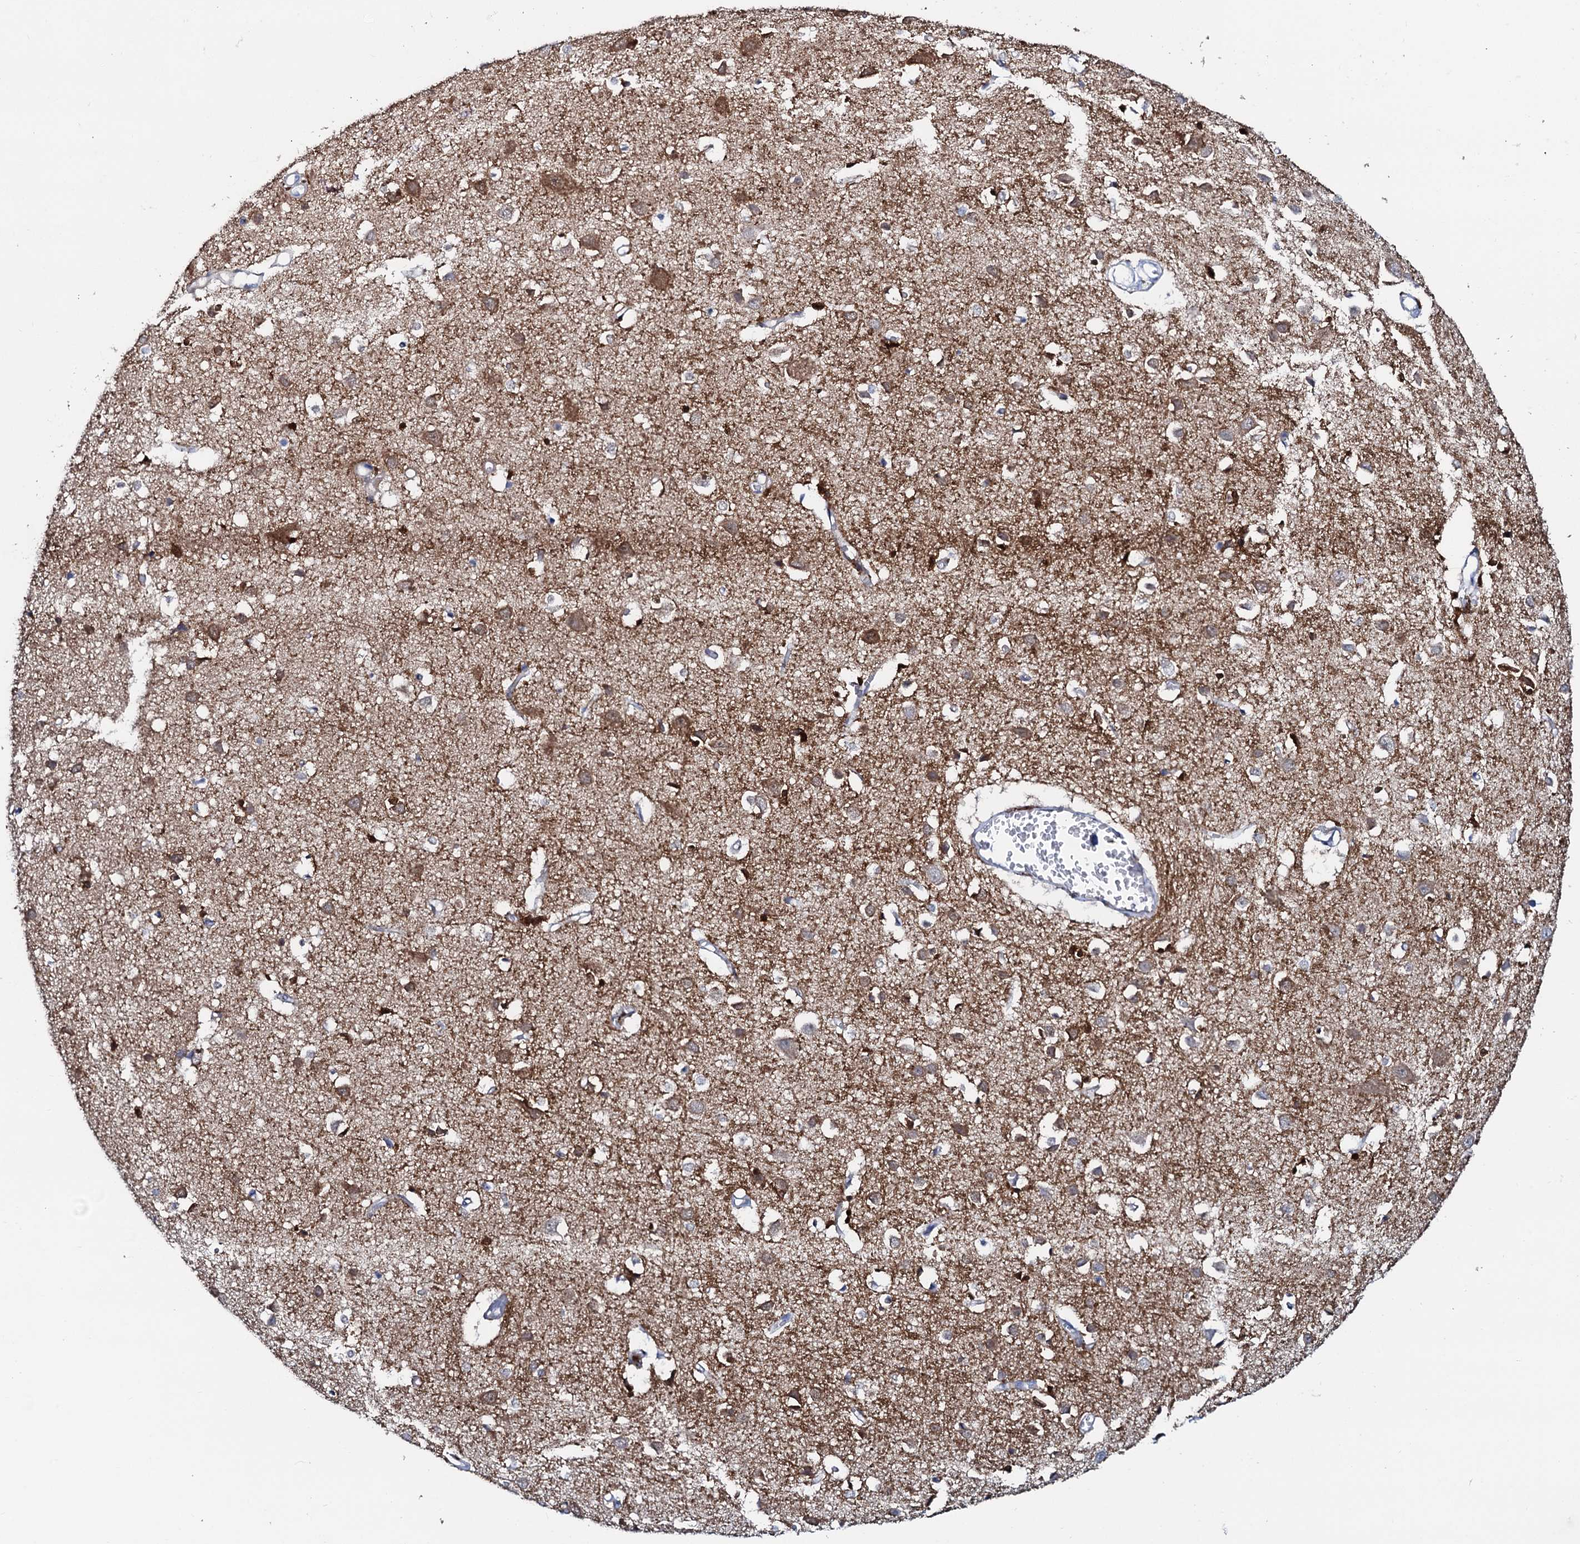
{"staining": {"intensity": "negative", "quantity": "none", "location": "none"}, "tissue": "cerebral cortex", "cell_type": "Endothelial cells", "image_type": "normal", "snomed": [{"axis": "morphology", "description": "Normal tissue, NOS"}, {"axis": "topography", "description": "Cerebral cortex"}], "caption": "An IHC image of unremarkable cerebral cortex is shown. There is no staining in endothelial cells of cerebral cortex. (Brightfield microscopy of DAB IHC at high magnification).", "gene": "AMER2", "patient": {"sex": "female", "age": 64}}